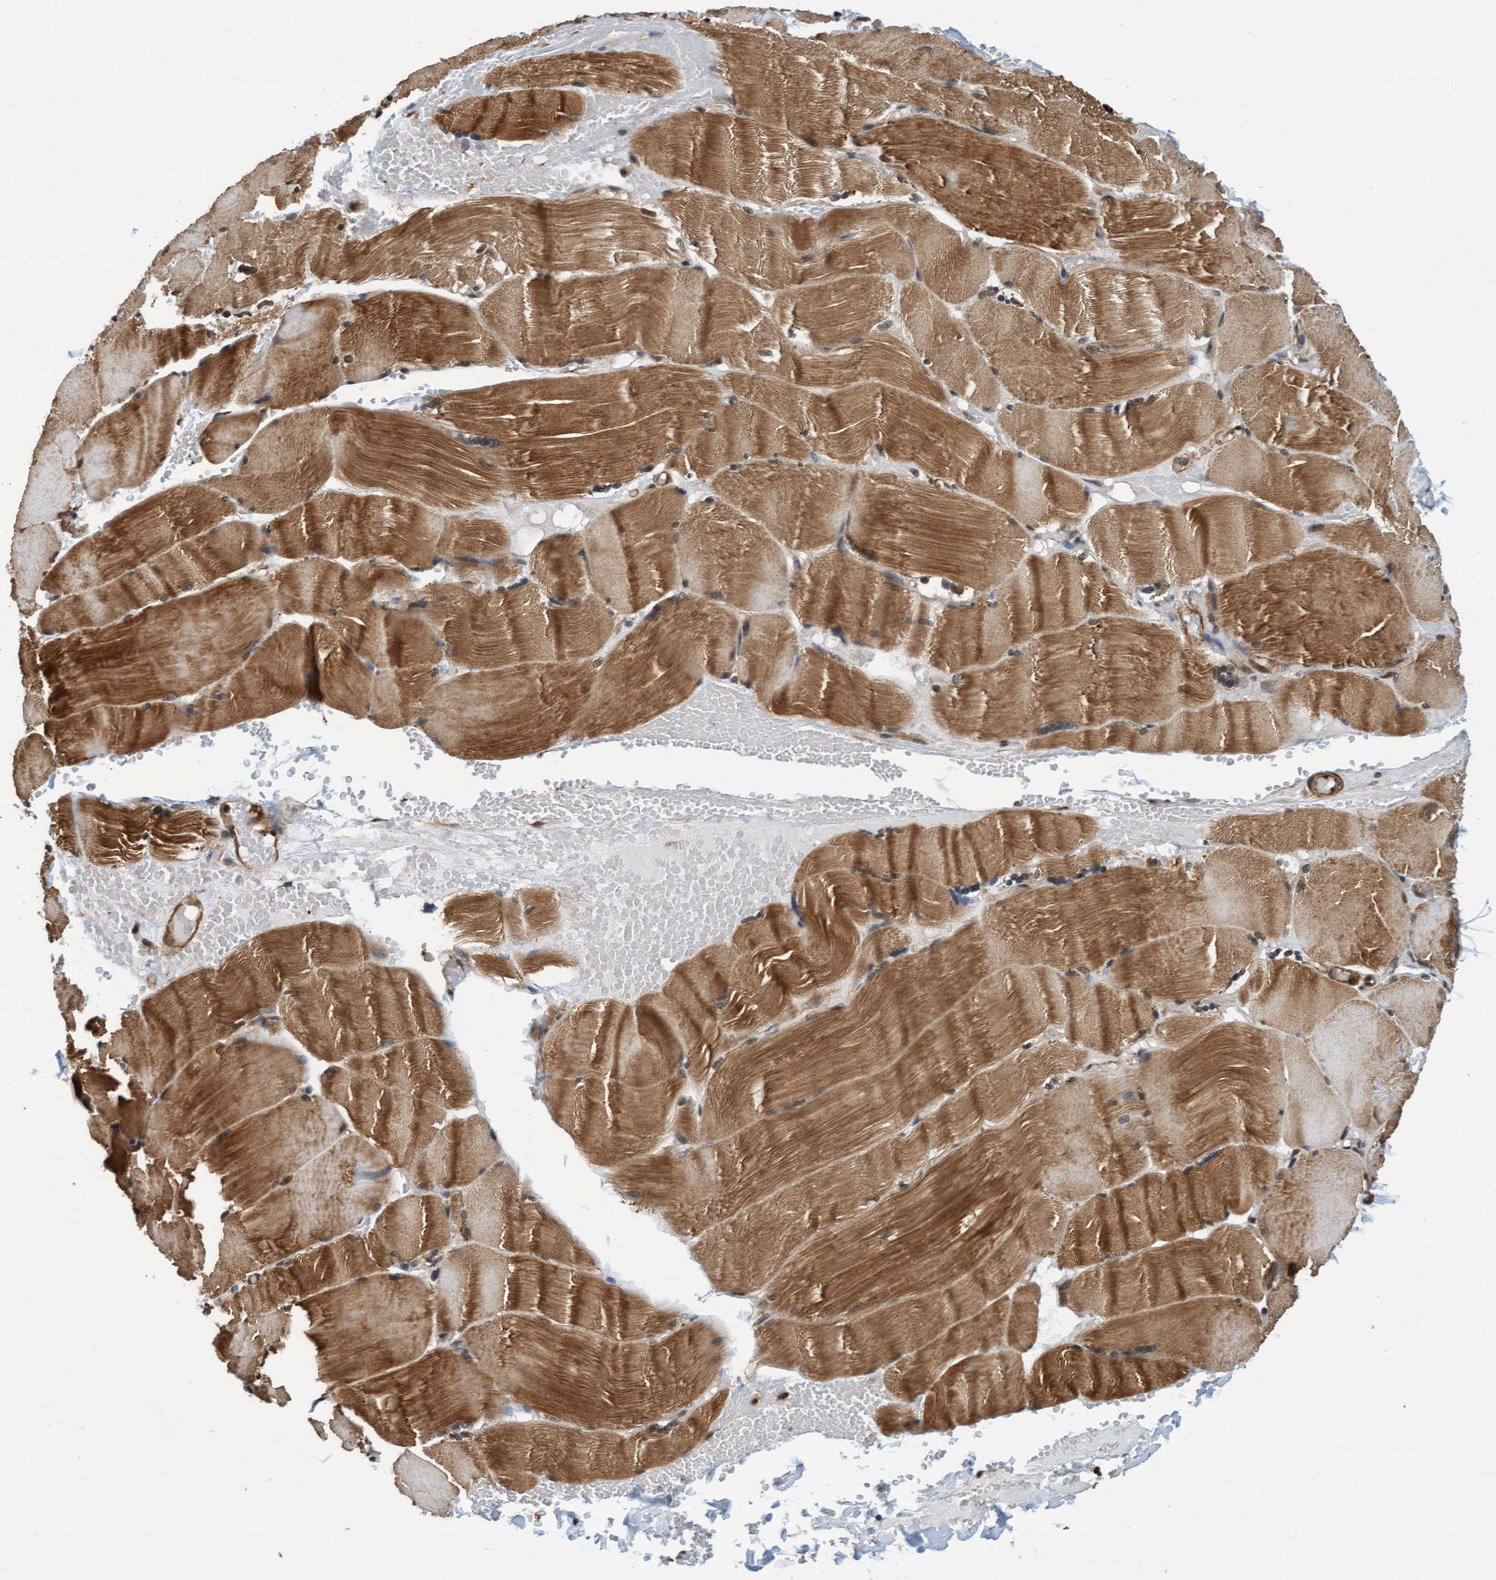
{"staining": {"intensity": "strong", "quantity": ">75%", "location": "cytoplasmic/membranous"}, "tissue": "skeletal muscle", "cell_type": "Myocytes", "image_type": "normal", "snomed": [{"axis": "morphology", "description": "Normal tissue, NOS"}, {"axis": "topography", "description": "Skin"}, {"axis": "topography", "description": "Skeletal muscle"}], "caption": "Myocytes demonstrate strong cytoplasmic/membranous positivity in about >75% of cells in unremarkable skeletal muscle.", "gene": "STXBP4", "patient": {"sex": "male", "age": 83}}